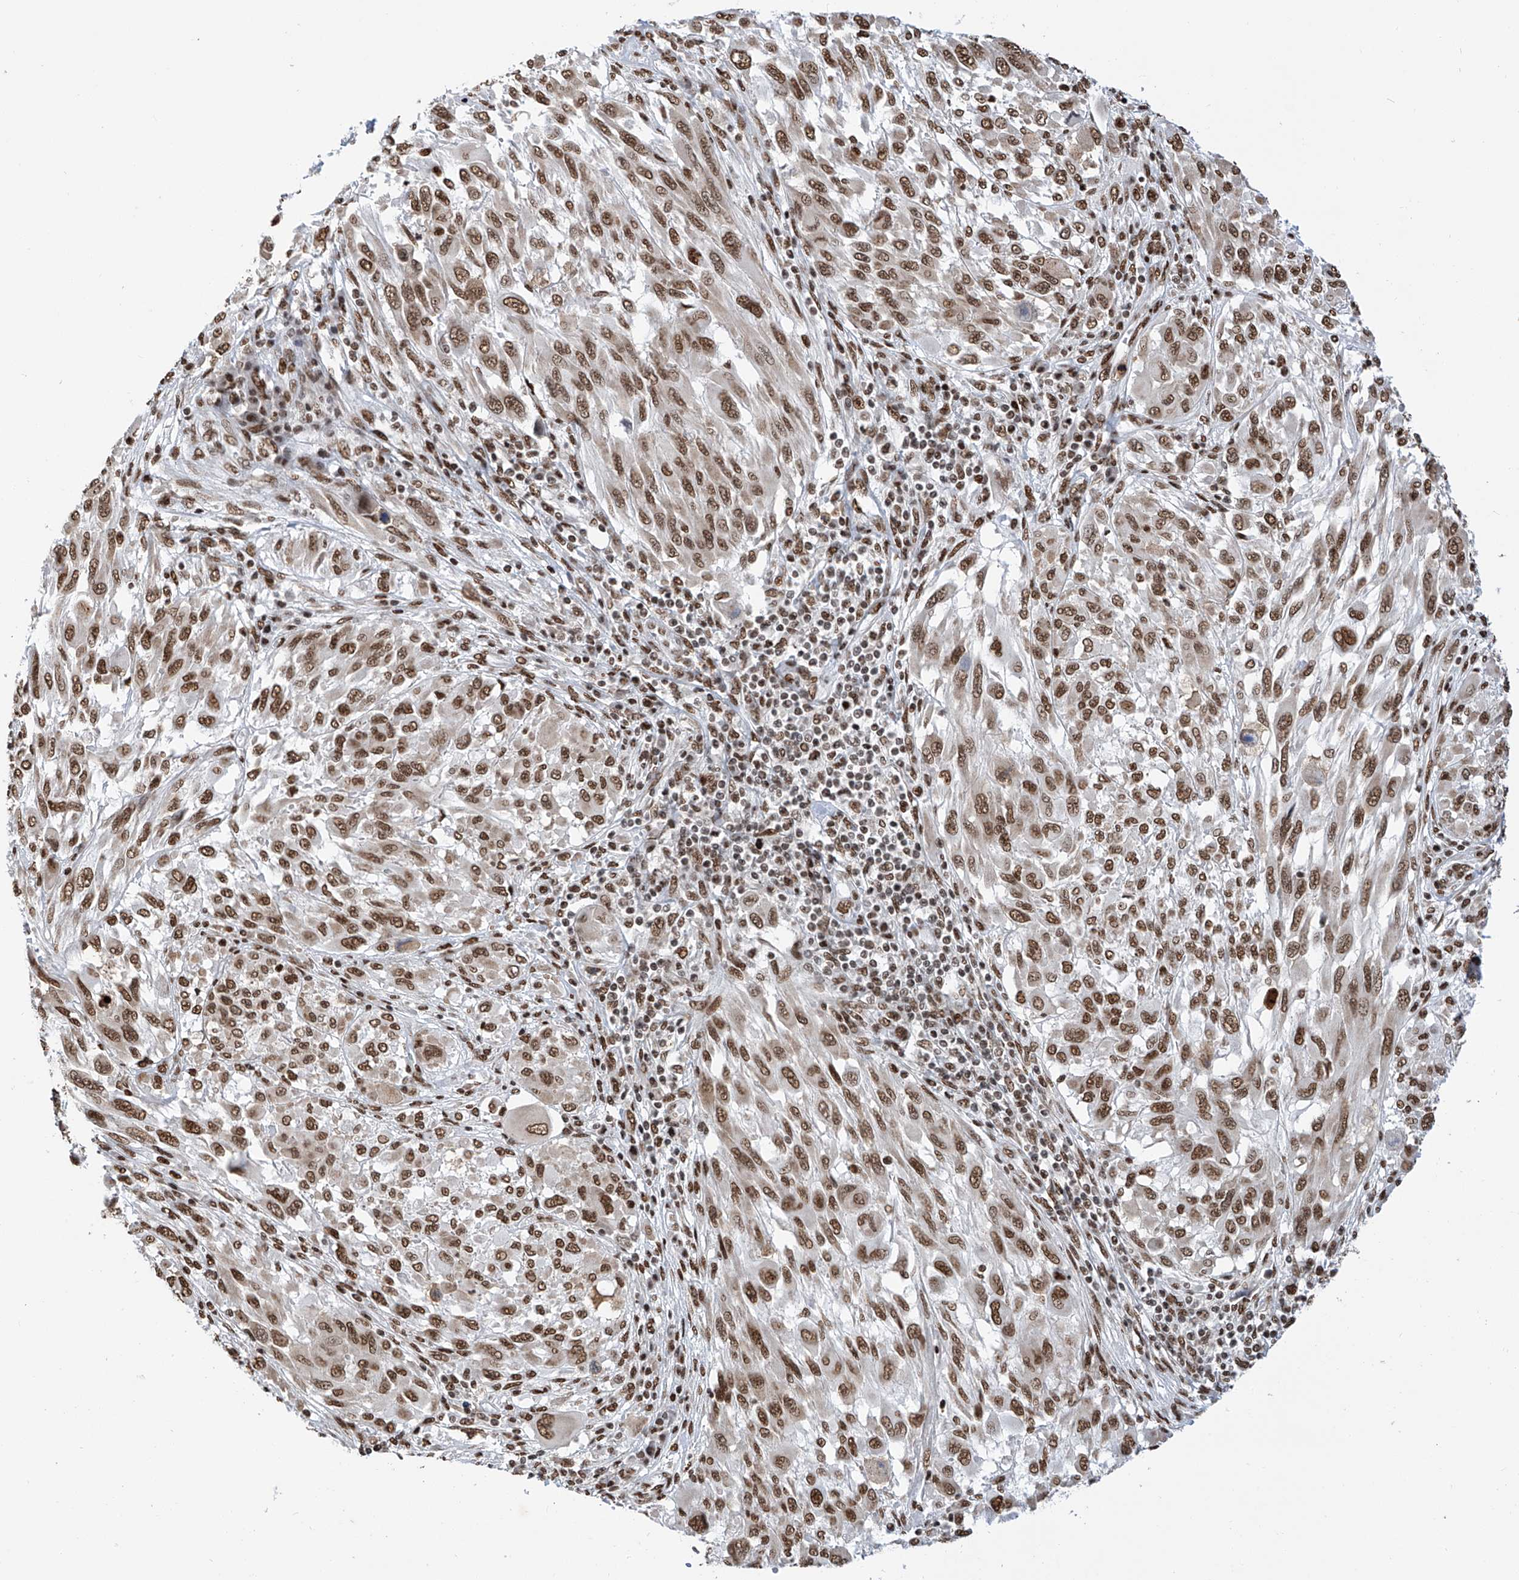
{"staining": {"intensity": "strong", "quantity": ">75%", "location": "nuclear"}, "tissue": "melanoma", "cell_type": "Tumor cells", "image_type": "cancer", "snomed": [{"axis": "morphology", "description": "Malignant melanoma, NOS"}, {"axis": "topography", "description": "Skin"}], "caption": "Immunohistochemistry (IHC) (DAB) staining of human melanoma displays strong nuclear protein staining in about >75% of tumor cells. (Stains: DAB (3,3'-diaminobenzidine) in brown, nuclei in blue, Microscopy: brightfield microscopy at high magnification).", "gene": "SRSF6", "patient": {"sex": "female", "age": 91}}